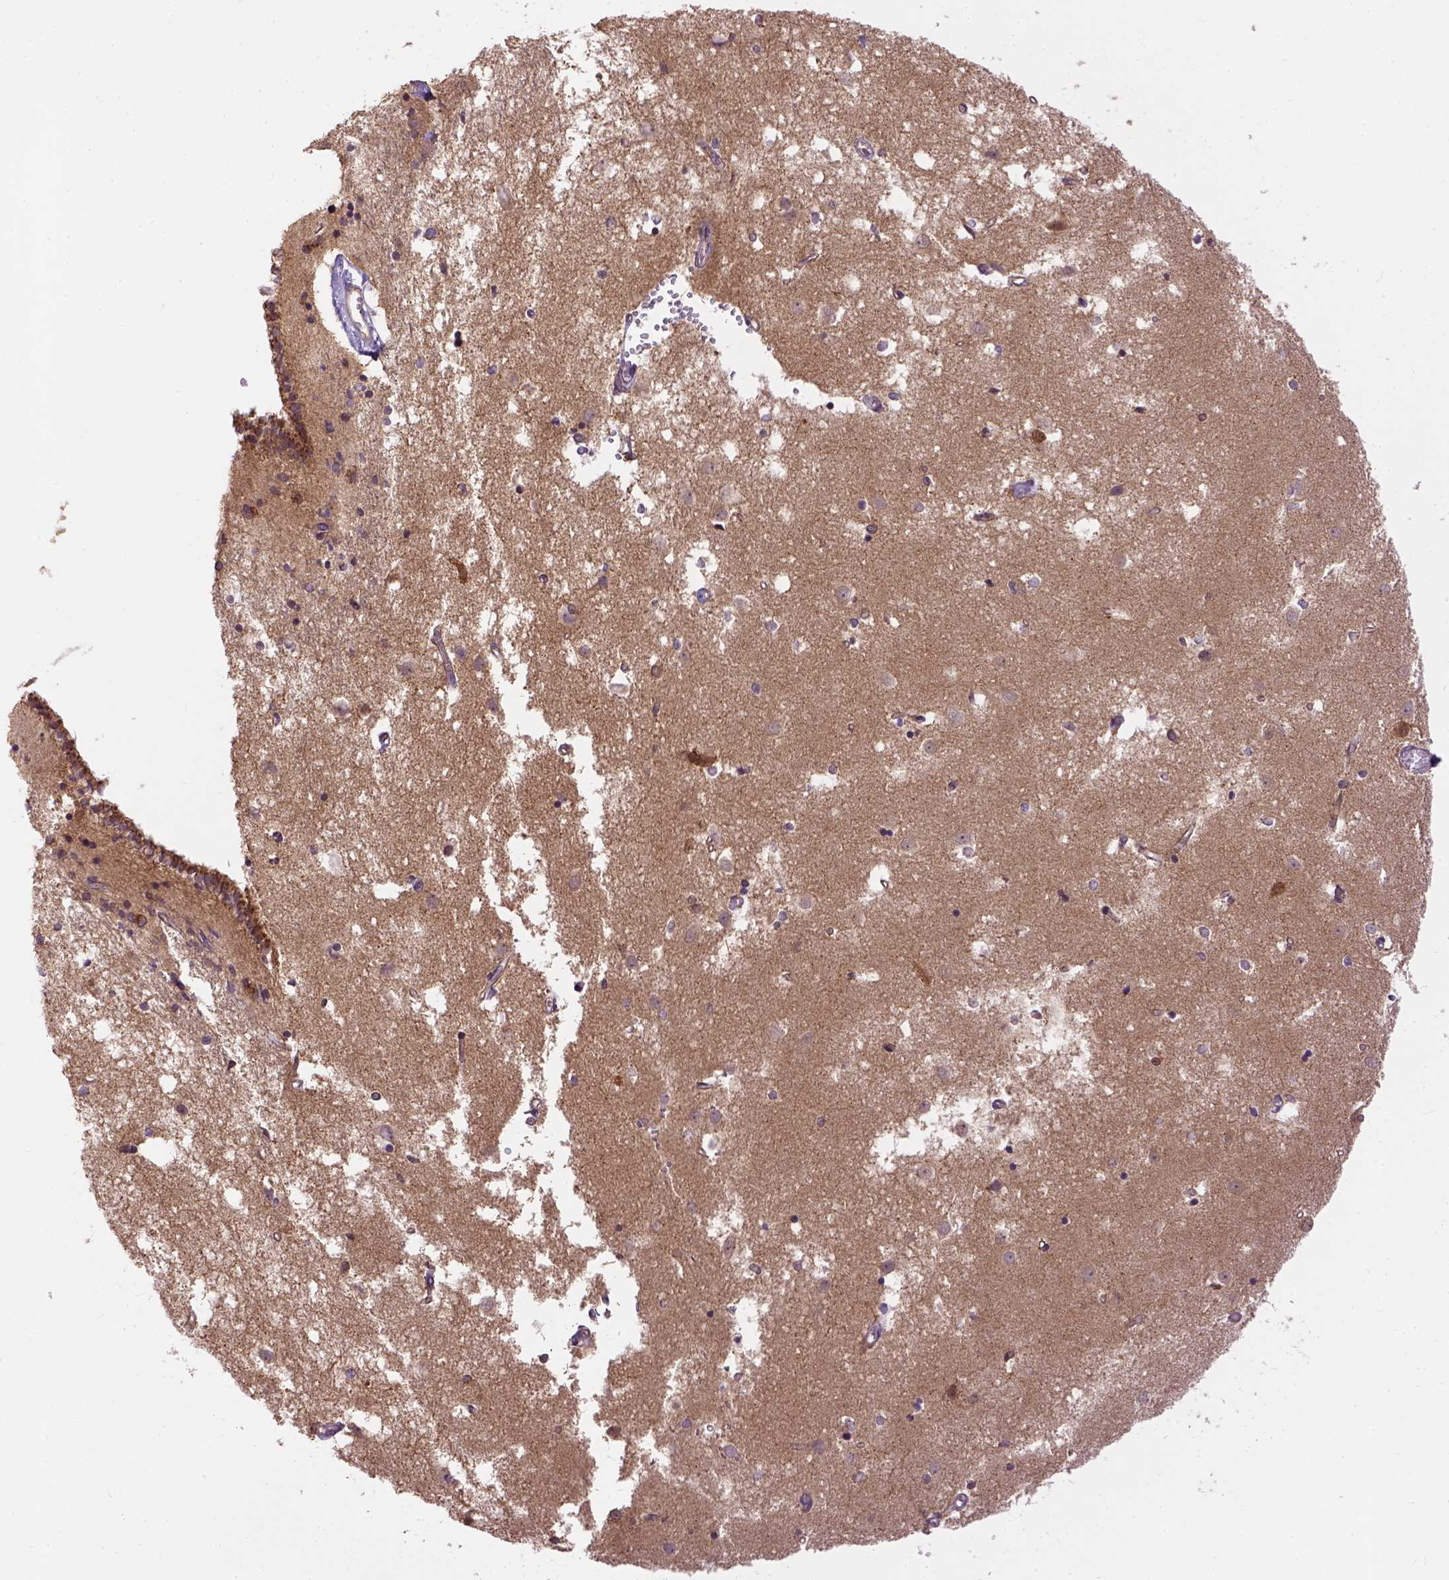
{"staining": {"intensity": "negative", "quantity": "none", "location": "none"}, "tissue": "caudate", "cell_type": "Glial cells", "image_type": "normal", "snomed": [{"axis": "morphology", "description": "Normal tissue, NOS"}, {"axis": "topography", "description": "Lateral ventricle wall"}], "caption": "Immunohistochemistry (IHC) micrograph of unremarkable caudate: human caudate stained with DAB demonstrates no significant protein positivity in glial cells. (DAB immunohistochemistry (IHC) visualized using brightfield microscopy, high magnification).", "gene": "KAZN", "patient": {"sex": "male", "age": 54}}